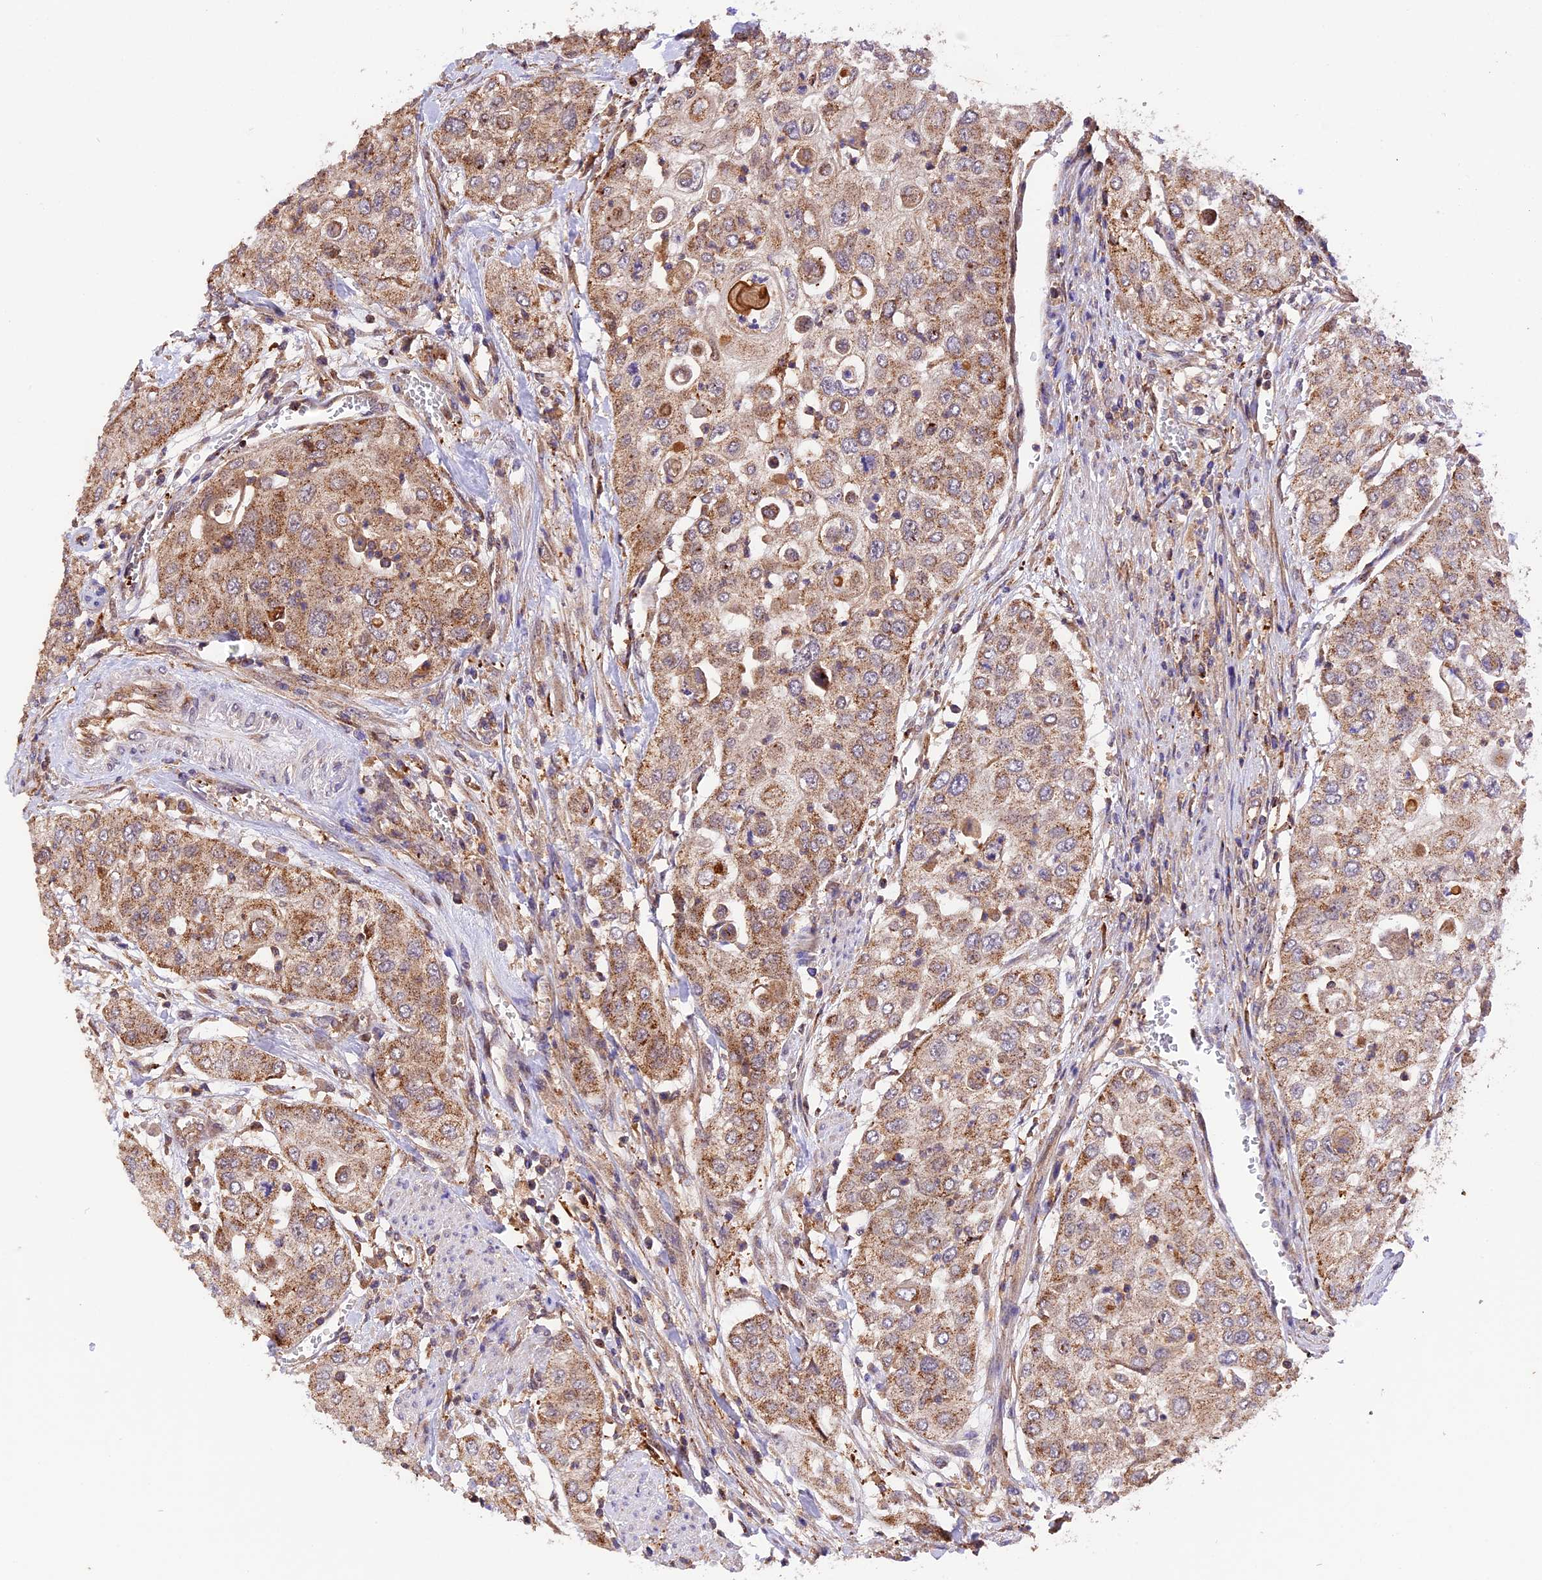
{"staining": {"intensity": "moderate", "quantity": "25%-75%", "location": "cytoplasmic/membranous"}, "tissue": "urothelial cancer", "cell_type": "Tumor cells", "image_type": "cancer", "snomed": [{"axis": "morphology", "description": "Urothelial carcinoma, High grade"}, {"axis": "topography", "description": "Urinary bladder"}], "caption": "Urothelial carcinoma (high-grade) stained with DAB immunohistochemistry displays medium levels of moderate cytoplasmic/membranous staining in about 25%-75% of tumor cells.", "gene": "PEX3", "patient": {"sex": "female", "age": 79}}